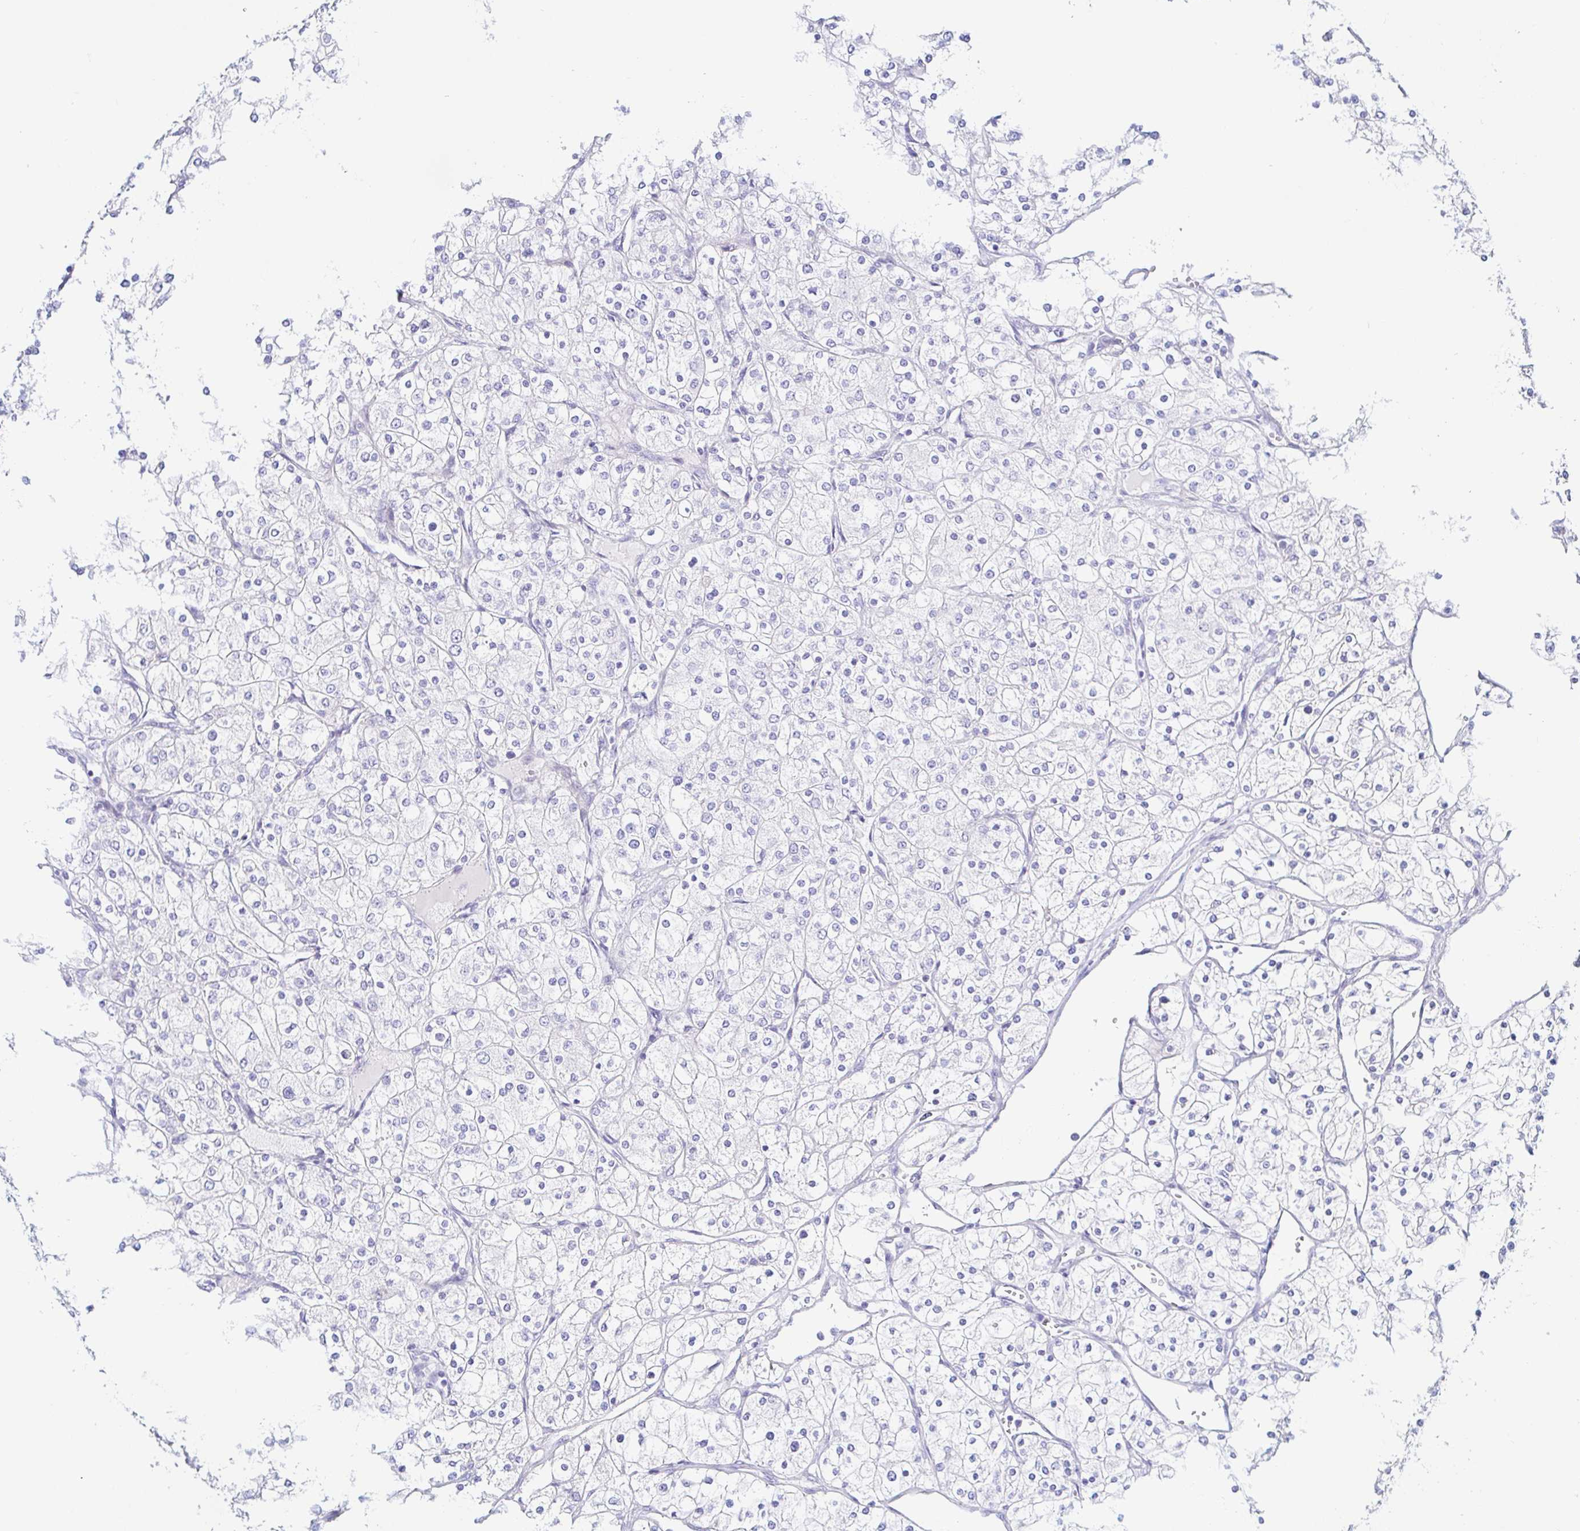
{"staining": {"intensity": "negative", "quantity": "none", "location": "none"}, "tissue": "renal cancer", "cell_type": "Tumor cells", "image_type": "cancer", "snomed": [{"axis": "morphology", "description": "Adenocarcinoma, NOS"}, {"axis": "topography", "description": "Kidney"}], "caption": "Immunohistochemical staining of adenocarcinoma (renal) exhibits no significant expression in tumor cells.", "gene": "PINLYP", "patient": {"sex": "male", "age": 80}}